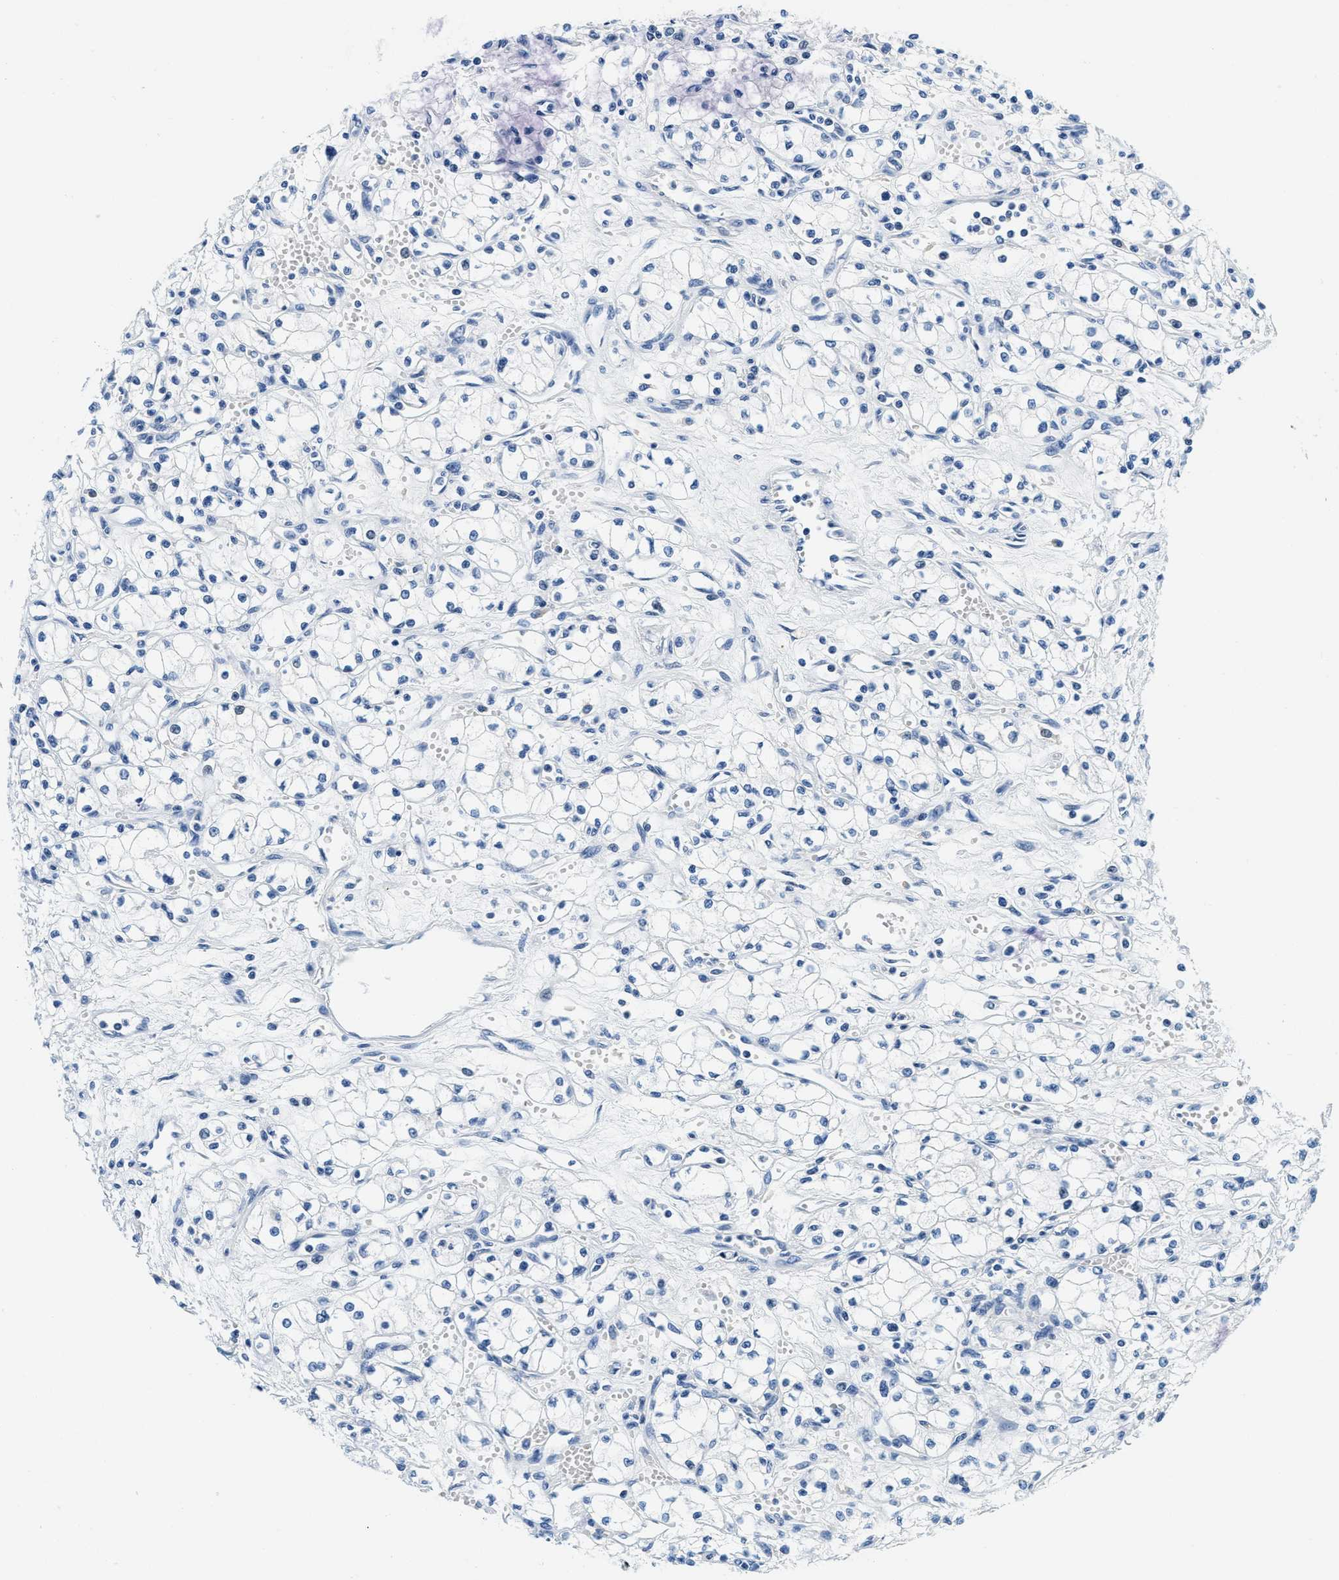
{"staining": {"intensity": "negative", "quantity": "none", "location": "none"}, "tissue": "renal cancer", "cell_type": "Tumor cells", "image_type": "cancer", "snomed": [{"axis": "morphology", "description": "Normal tissue, NOS"}, {"axis": "morphology", "description": "Adenocarcinoma, NOS"}, {"axis": "topography", "description": "Kidney"}], "caption": "Adenocarcinoma (renal) was stained to show a protein in brown. There is no significant staining in tumor cells.", "gene": "GSTM3", "patient": {"sex": "male", "age": 59}}